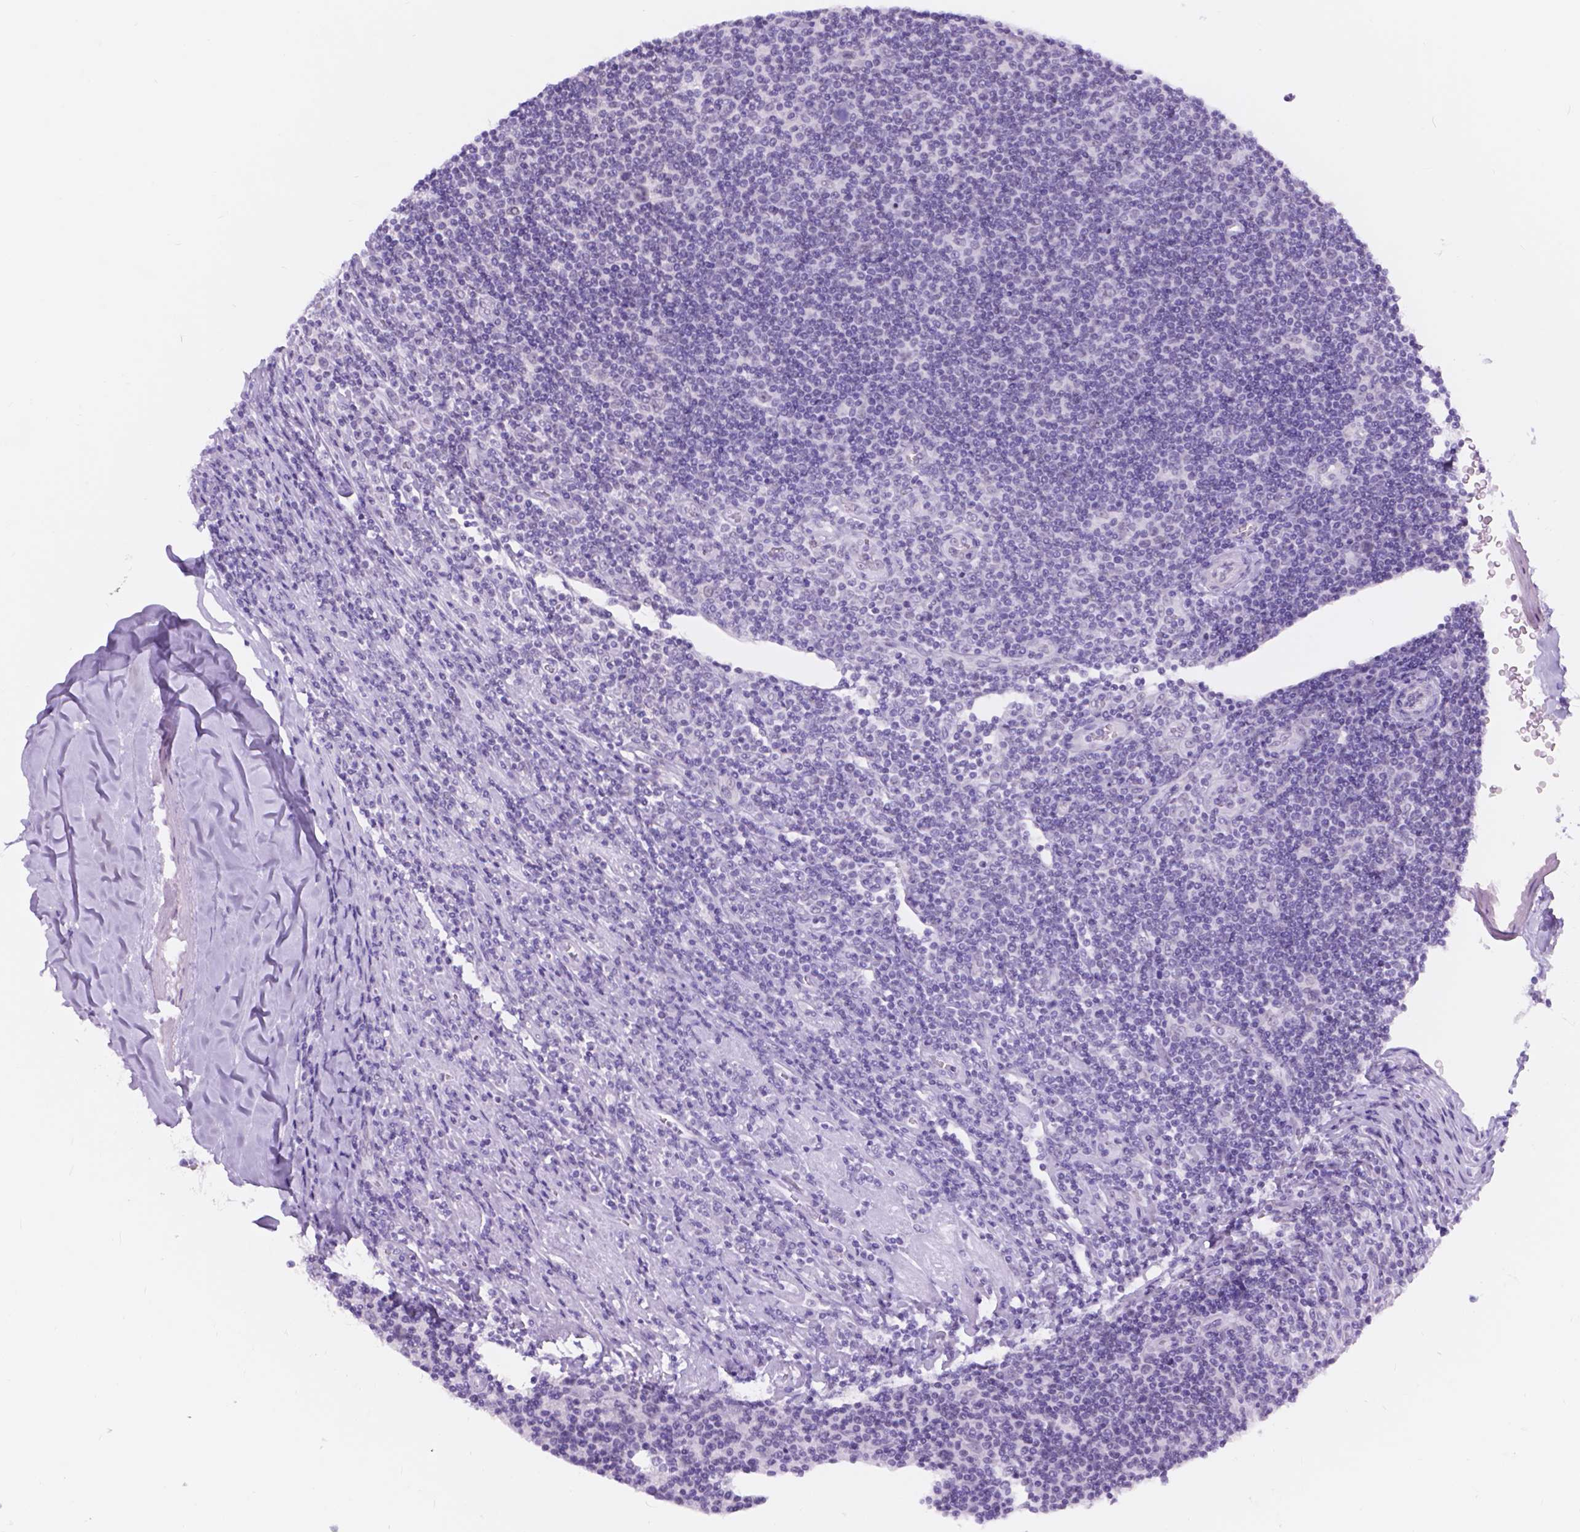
{"staining": {"intensity": "negative", "quantity": "none", "location": "none"}, "tissue": "lymphoma", "cell_type": "Tumor cells", "image_type": "cancer", "snomed": [{"axis": "morphology", "description": "Hodgkin's disease, NOS"}, {"axis": "topography", "description": "Lymph node"}], "caption": "A photomicrograph of Hodgkin's disease stained for a protein displays no brown staining in tumor cells. Brightfield microscopy of IHC stained with DAB (3,3'-diaminobenzidine) (brown) and hematoxylin (blue), captured at high magnification.", "gene": "DCC", "patient": {"sex": "male", "age": 40}}